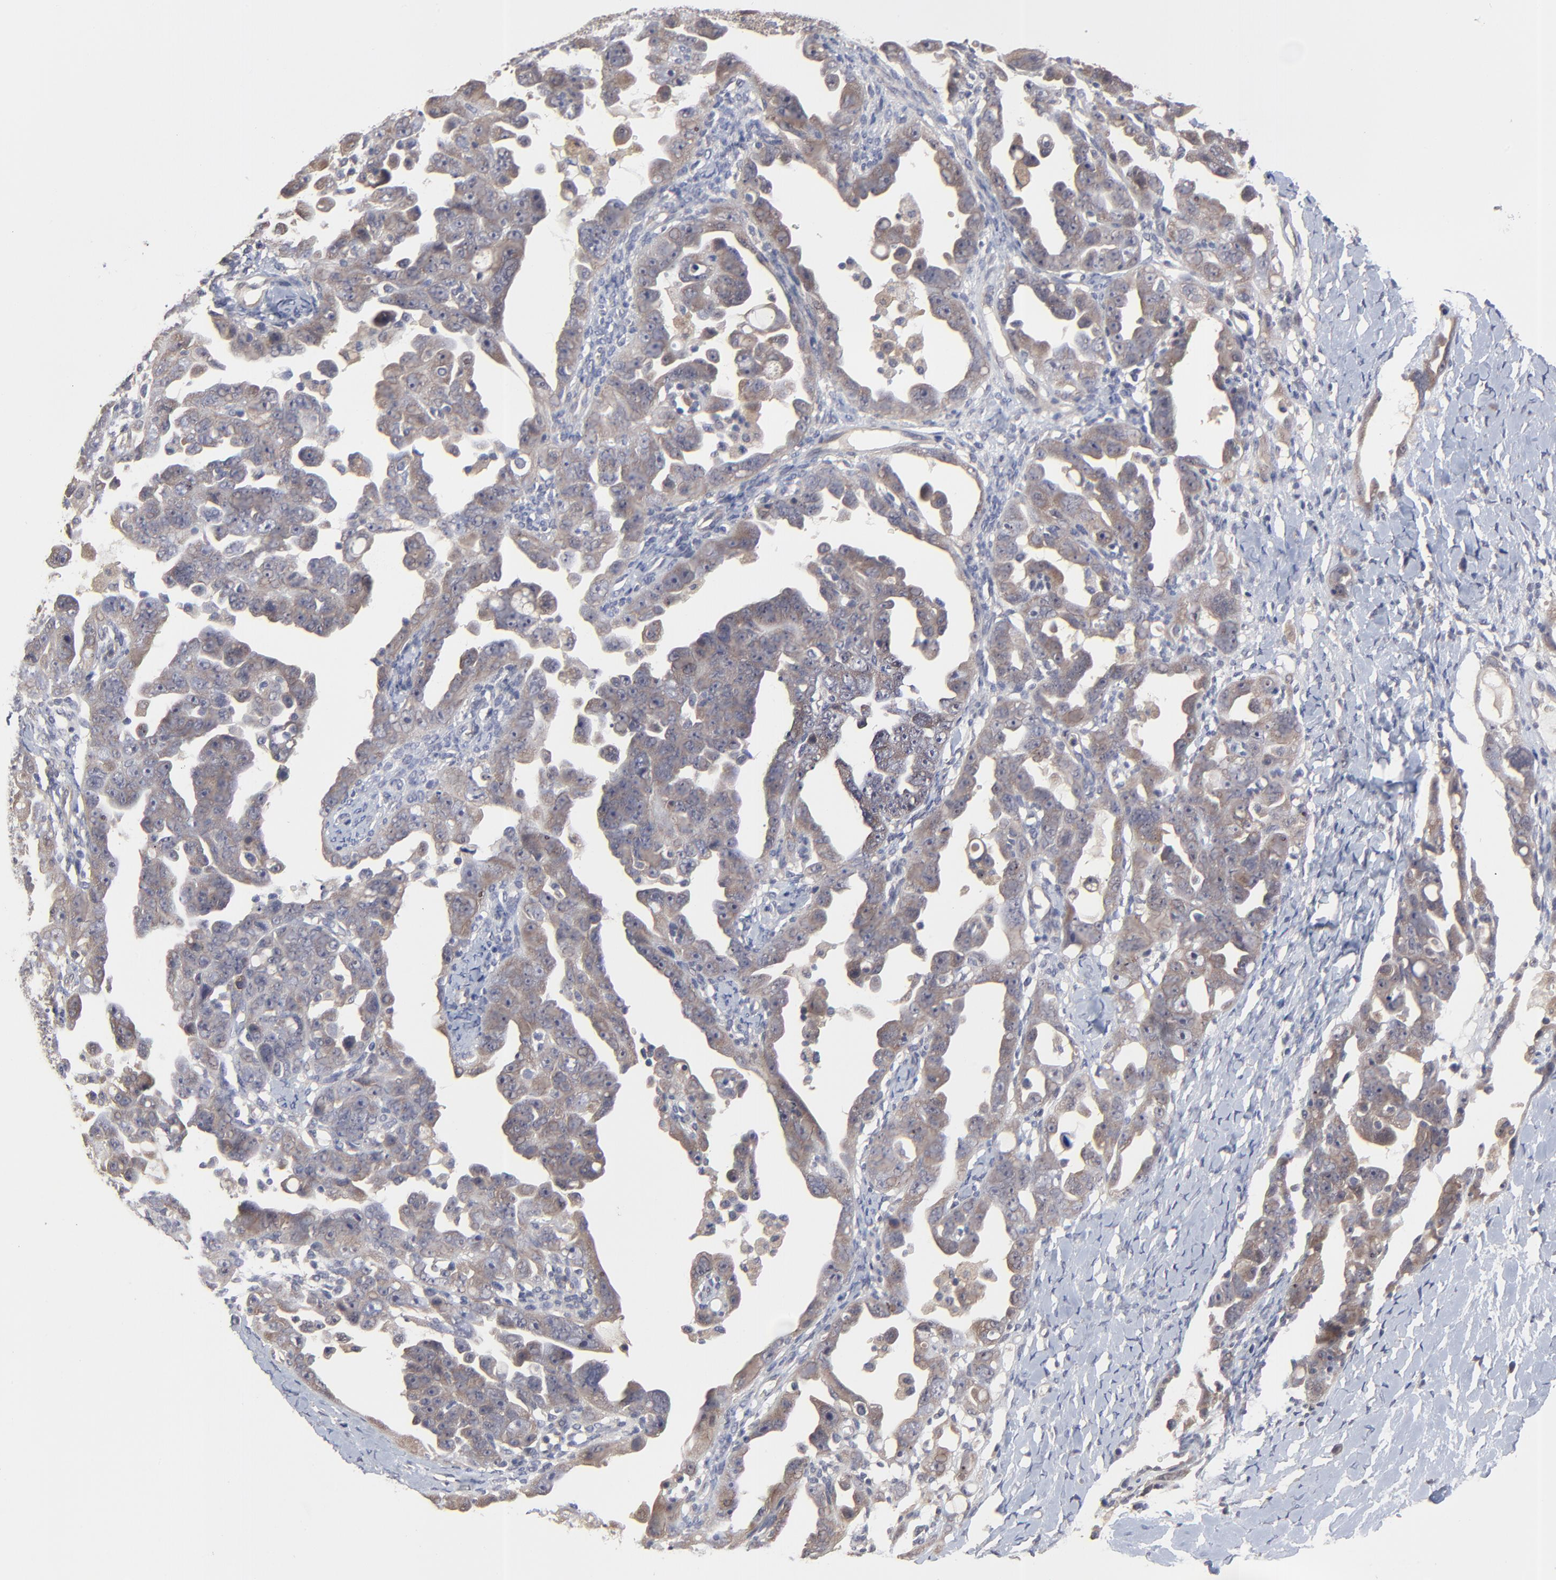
{"staining": {"intensity": "moderate", "quantity": ">75%", "location": "cytoplasmic/membranous"}, "tissue": "ovarian cancer", "cell_type": "Tumor cells", "image_type": "cancer", "snomed": [{"axis": "morphology", "description": "Cystadenocarcinoma, serous, NOS"}, {"axis": "topography", "description": "Ovary"}], "caption": "Moderate cytoplasmic/membranous protein expression is appreciated in approximately >75% of tumor cells in ovarian cancer (serous cystadenocarcinoma). The staining is performed using DAB (3,3'-diaminobenzidine) brown chromogen to label protein expression. The nuclei are counter-stained blue using hematoxylin.", "gene": "ZNF780B", "patient": {"sex": "female", "age": 66}}